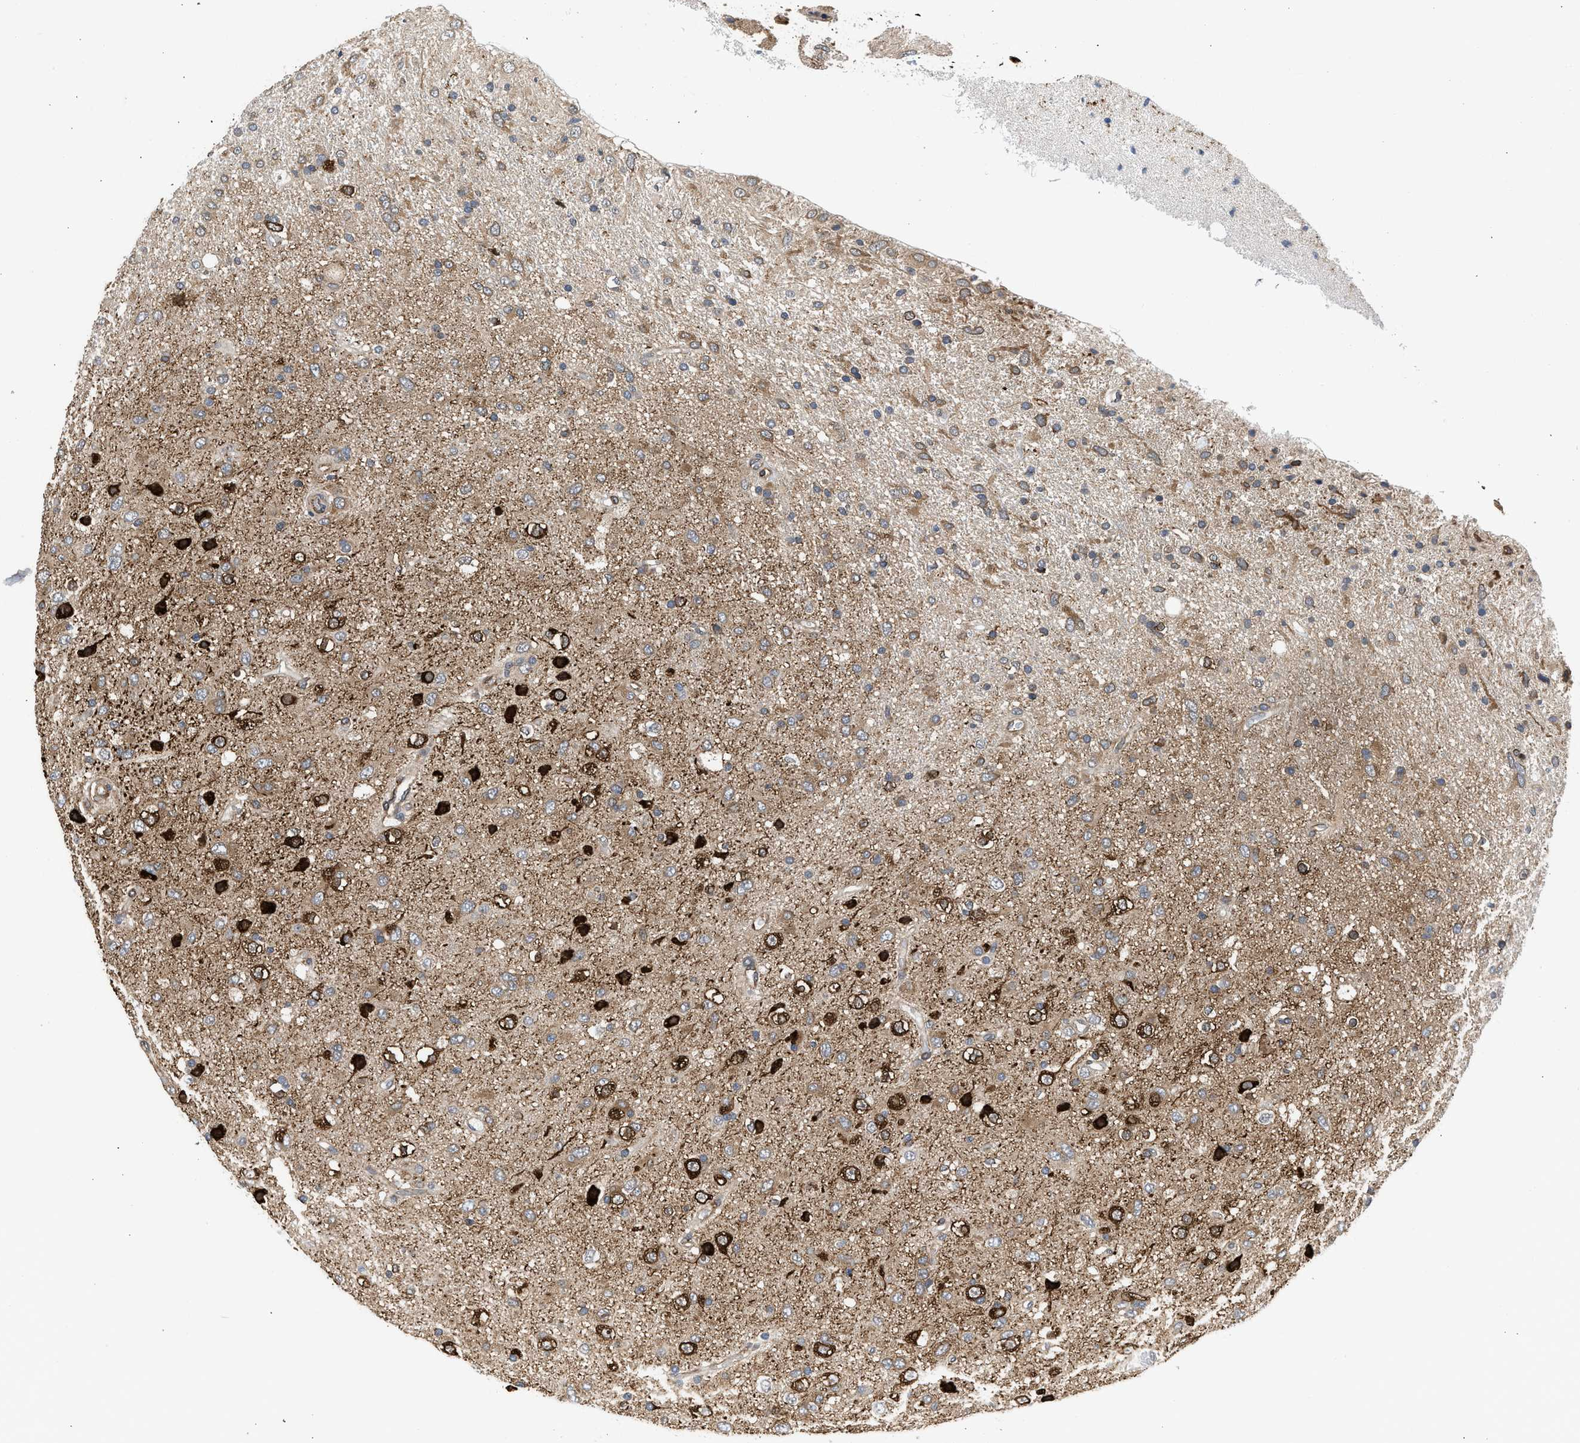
{"staining": {"intensity": "strong", "quantity": "<25%", "location": "cytoplasmic/membranous"}, "tissue": "glioma", "cell_type": "Tumor cells", "image_type": "cancer", "snomed": [{"axis": "morphology", "description": "Glioma, malignant, Low grade"}, {"axis": "topography", "description": "Brain"}], "caption": "Low-grade glioma (malignant) was stained to show a protein in brown. There is medium levels of strong cytoplasmic/membranous staining in approximately <25% of tumor cells.", "gene": "POLG2", "patient": {"sex": "male", "age": 77}}